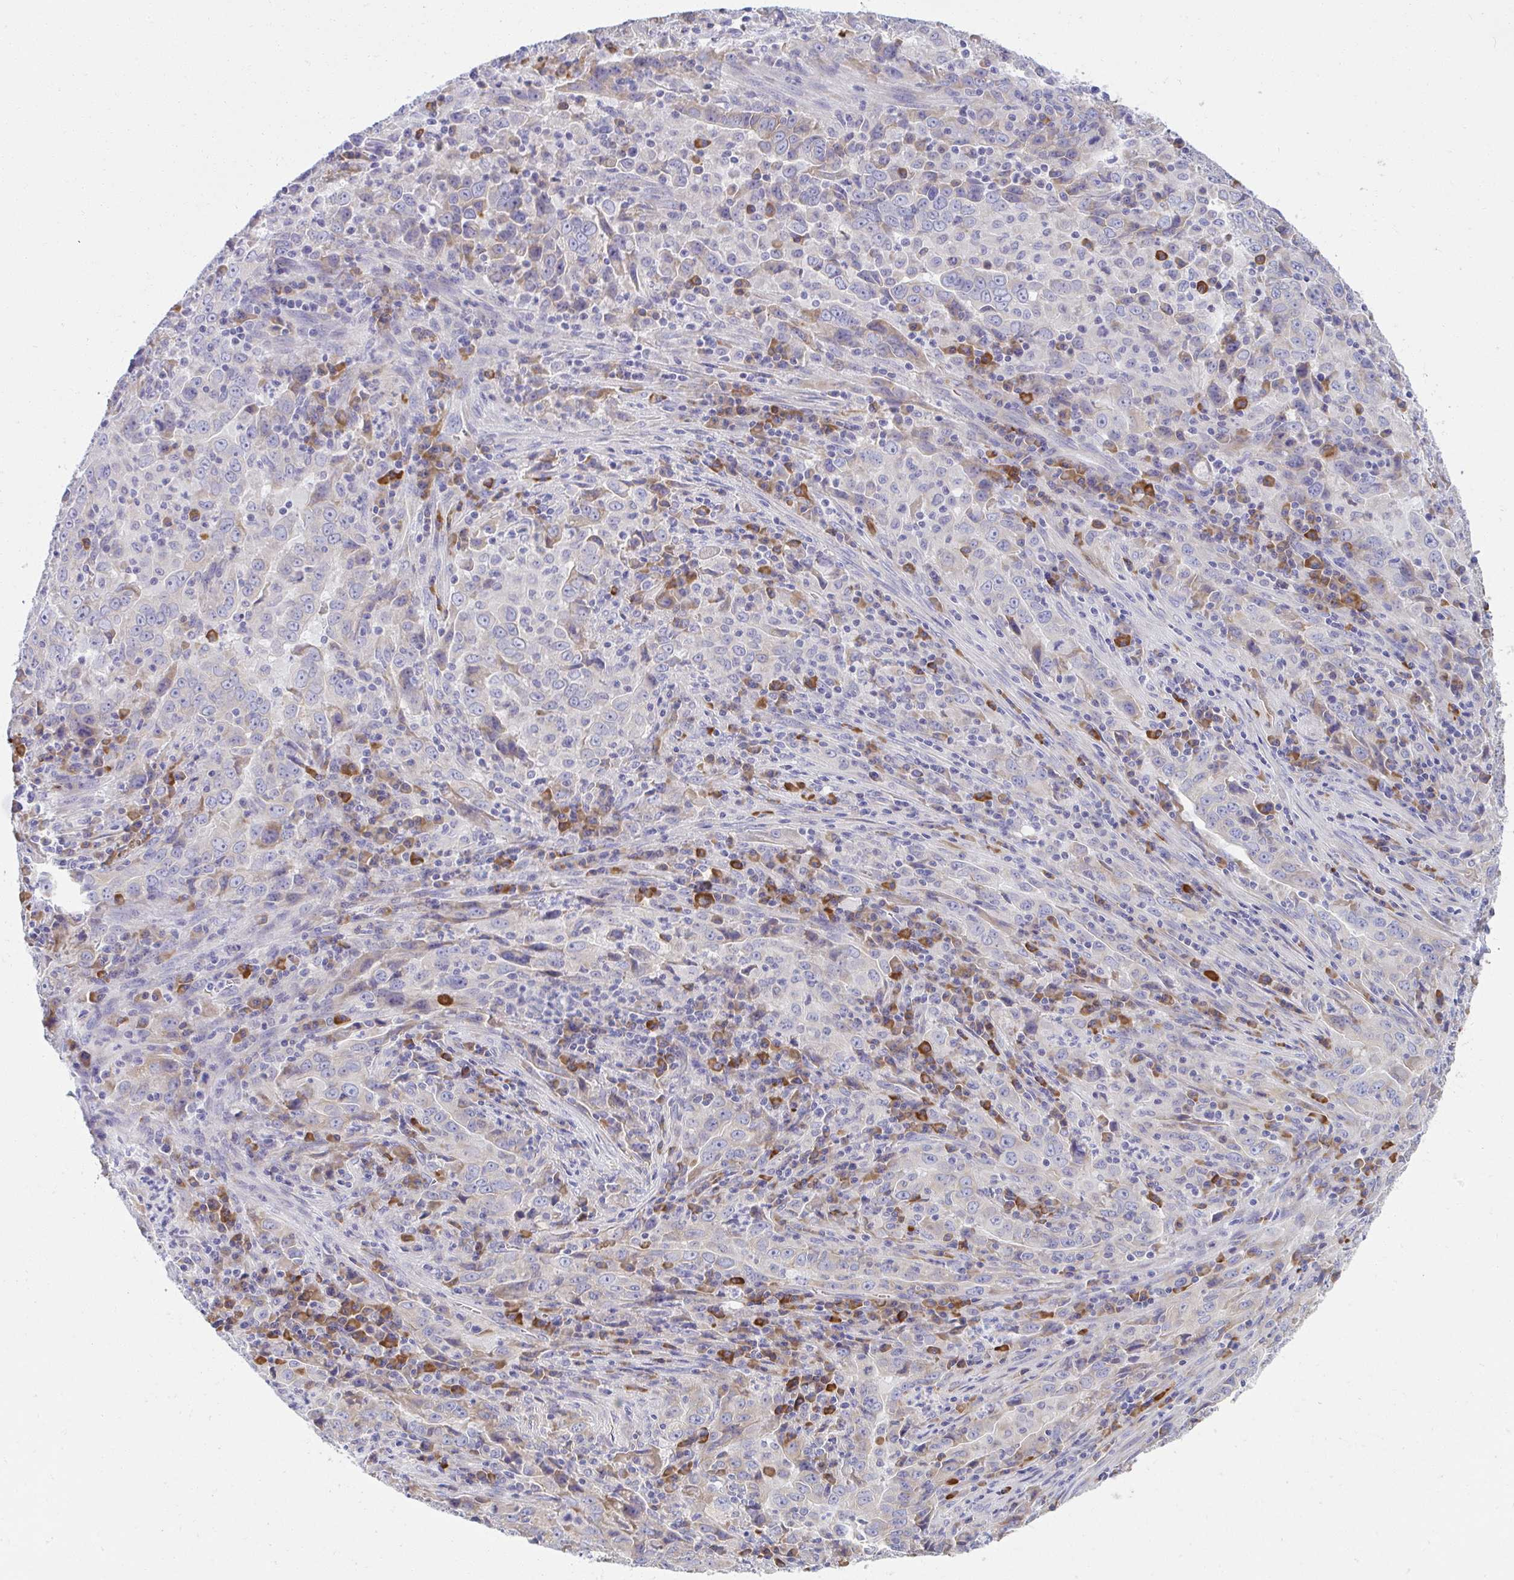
{"staining": {"intensity": "weak", "quantity": "25%-75%", "location": "cytoplasmic/membranous"}, "tissue": "lung cancer", "cell_type": "Tumor cells", "image_type": "cancer", "snomed": [{"axis": "morphology", "description": "Adenocarcinoma, NOS"}, {"axis": "topography", "description": "Lung"}], "caption": "Immunohistochemistry (IHC) (DAB) staining of human lung cancer (adenocarcinoma) demonstrates weak cytoplasmic/membranous protein expression in about 25%-75% of tumor cells. The staining was performed using DAB, with brown indicating positive protein expression. Nuclei are stained blue with hematoxylin.", "gene": "FASLG", "patient": {"sex": "male", "age": 67}}